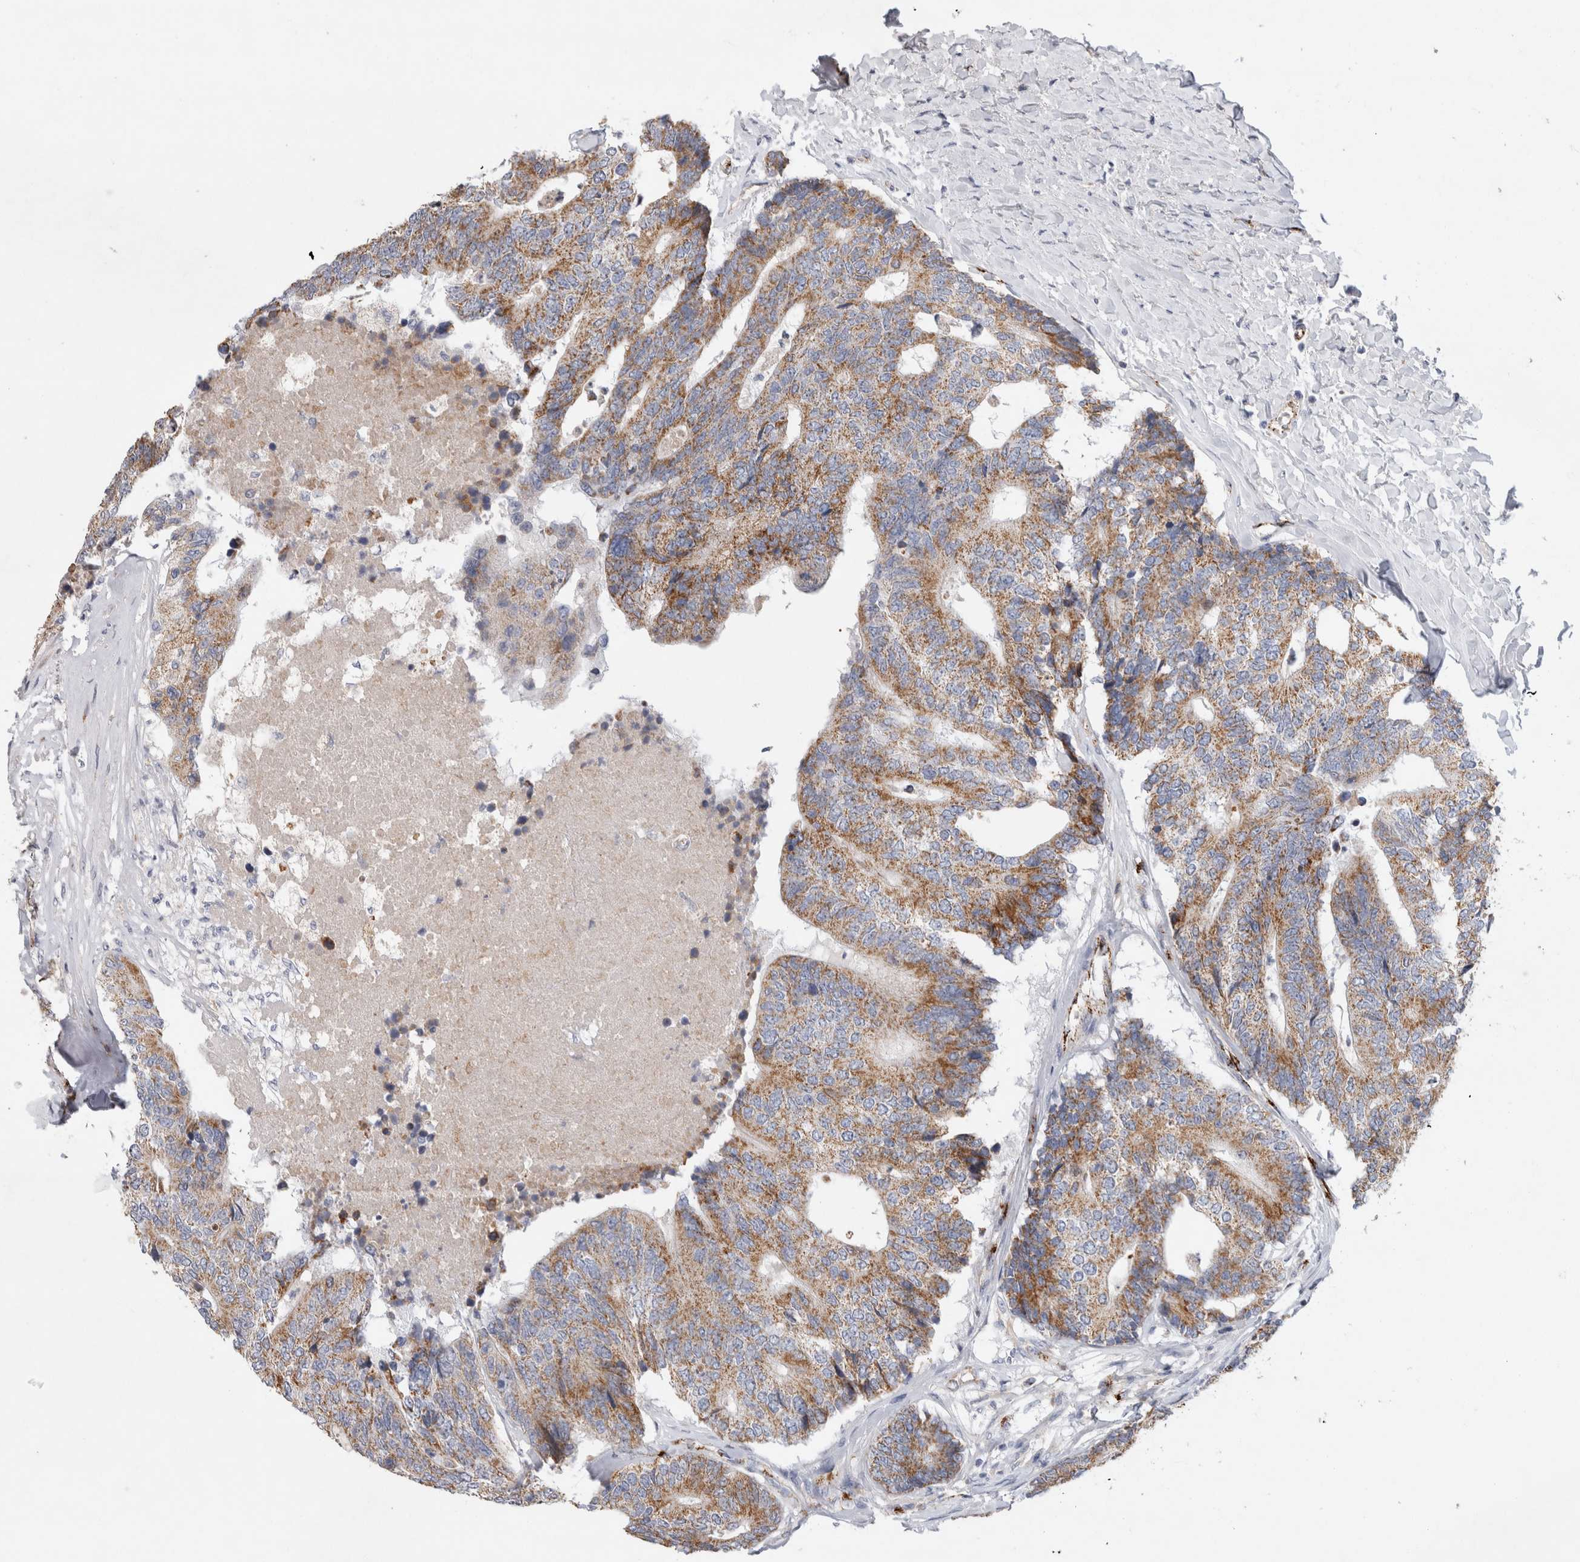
{"staining": {"intensity": "moderate", "quantity": ">75%", "location": "cytoplasmic/membranous"}, "tissue": "colorectal cancer", "cell_type": "Tumor cells", "image_type": "cancer", "snomed": [{"axis": "morphology", "description": "Adenocarcinoma, NOS"}, {"axis": "topography", "description": "Colon"}], "caption": "Protein analysis of colorectal adenocarcinoma tissue displays moderate cytoplasmic/membranous expression in approximately >75% of tumor cells.", "gene": "IARS2", "patient": {"sex": "female", "age": 67}}